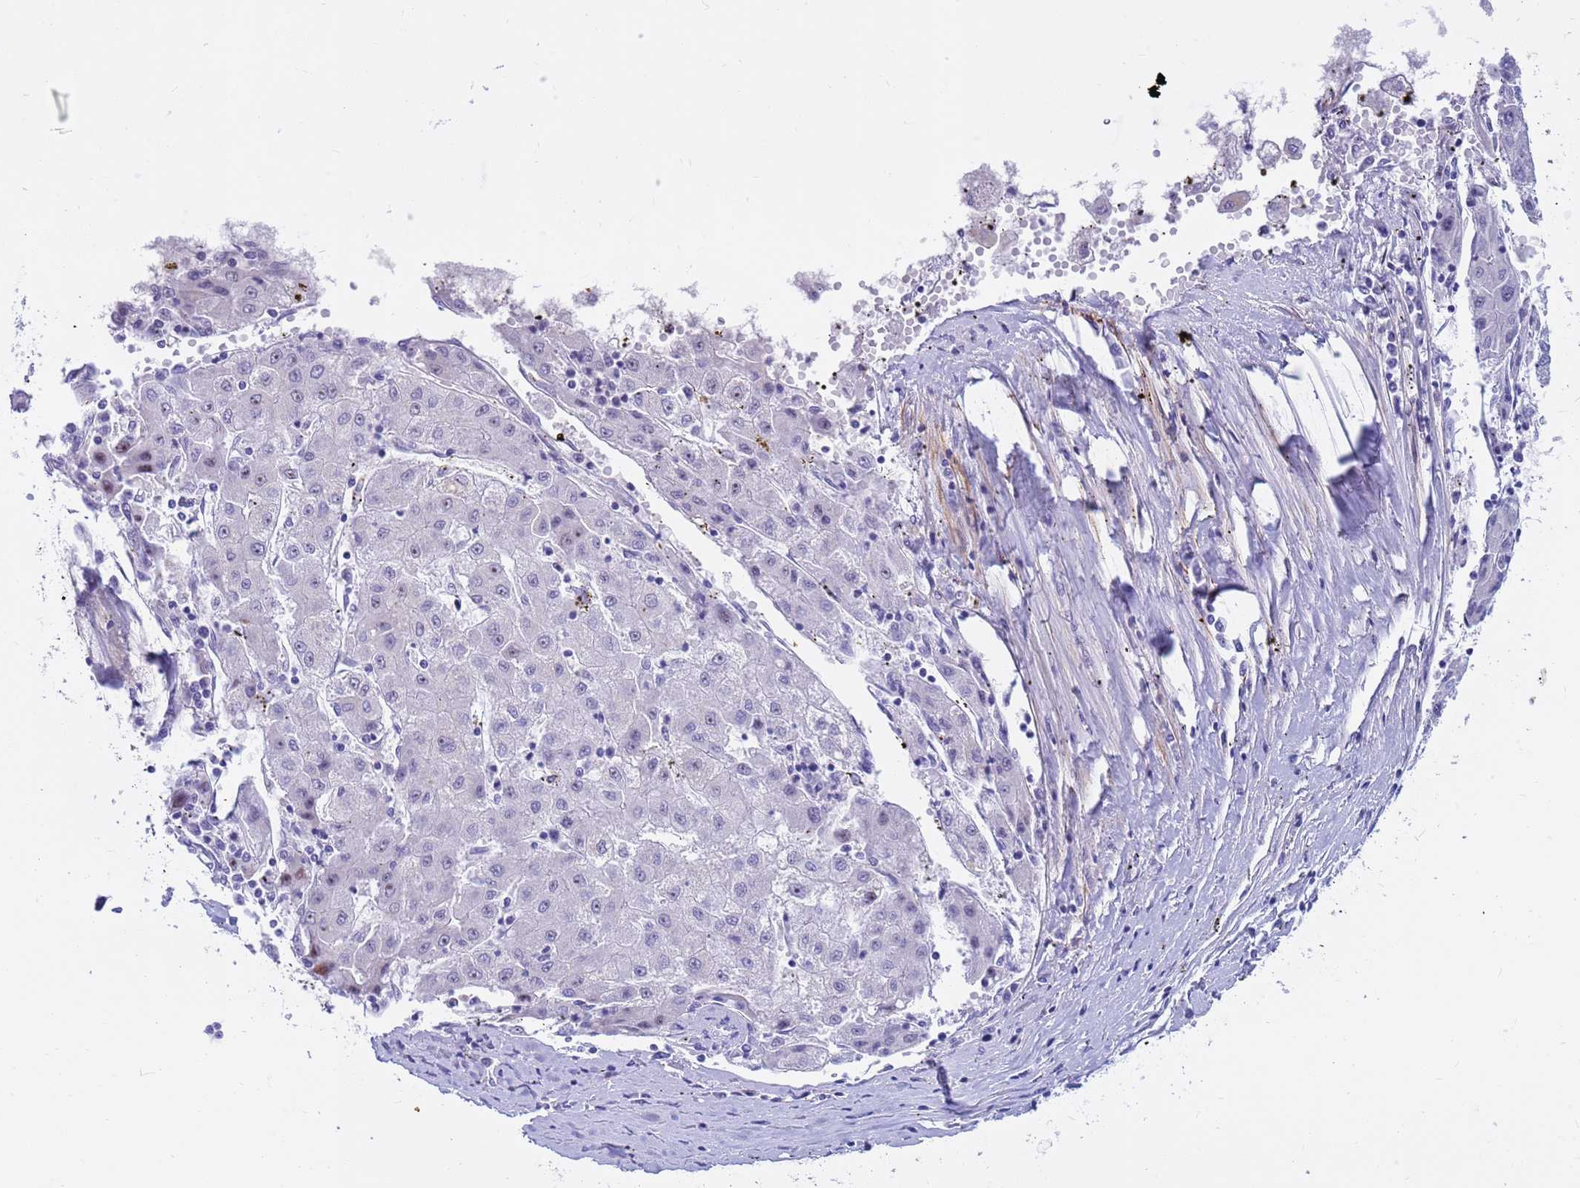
{"staining": {"intensity": "negative", "quantity": "none", "location": "none"}, "tissue": "liver cancer", "cell_type": "Tumor cells", "image_type": "cancer", "snomed": [{"axis": "morphology", "description": "Carcinoma, Hepatocellular, NOS"}, {"axis": "topography", "description": "Liver"}], "caption": "Tumor cells are negative for protein expression in human liver cancer.", "gene": "LRATD1", "patient": {"sex": "male", "age": 72}}